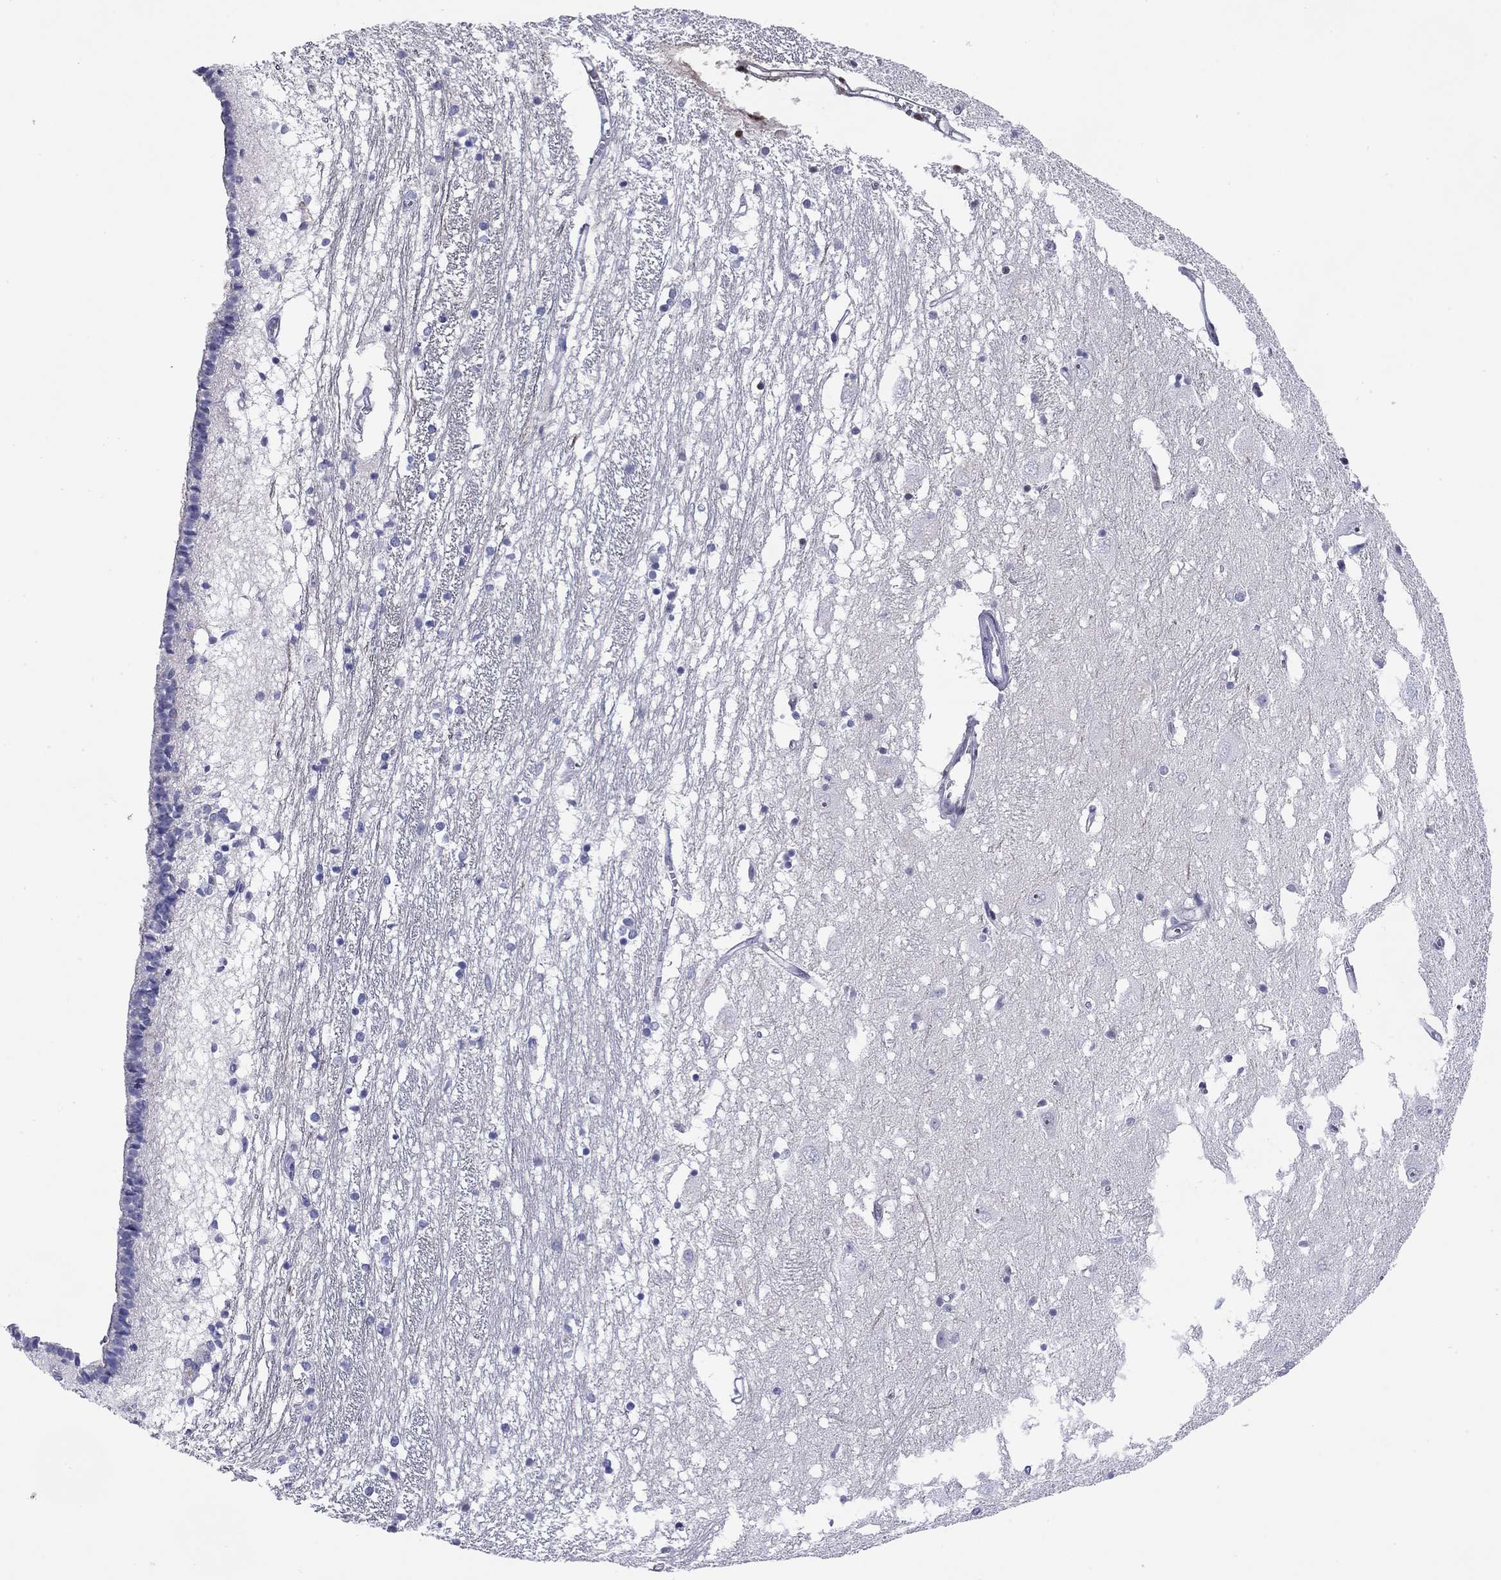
{"staining": {"intensity": "negative", "quantity": "none", "location": "none"}, "tissue": "caudate", "cell_type": "Glial cells", "image_type": "normal", "snomed": [{"axis": "morphology", "description": "Normal tissue, NOS"}, {"axis": "topography", "description": "Lateral ventricle wall"}], "caption": "Glial cells are negative for protein expression in normal human caudate. (DAB IHC, high magnification).", "gene": "CMYA5", "patient": {"sex": "female", "age": 71}}